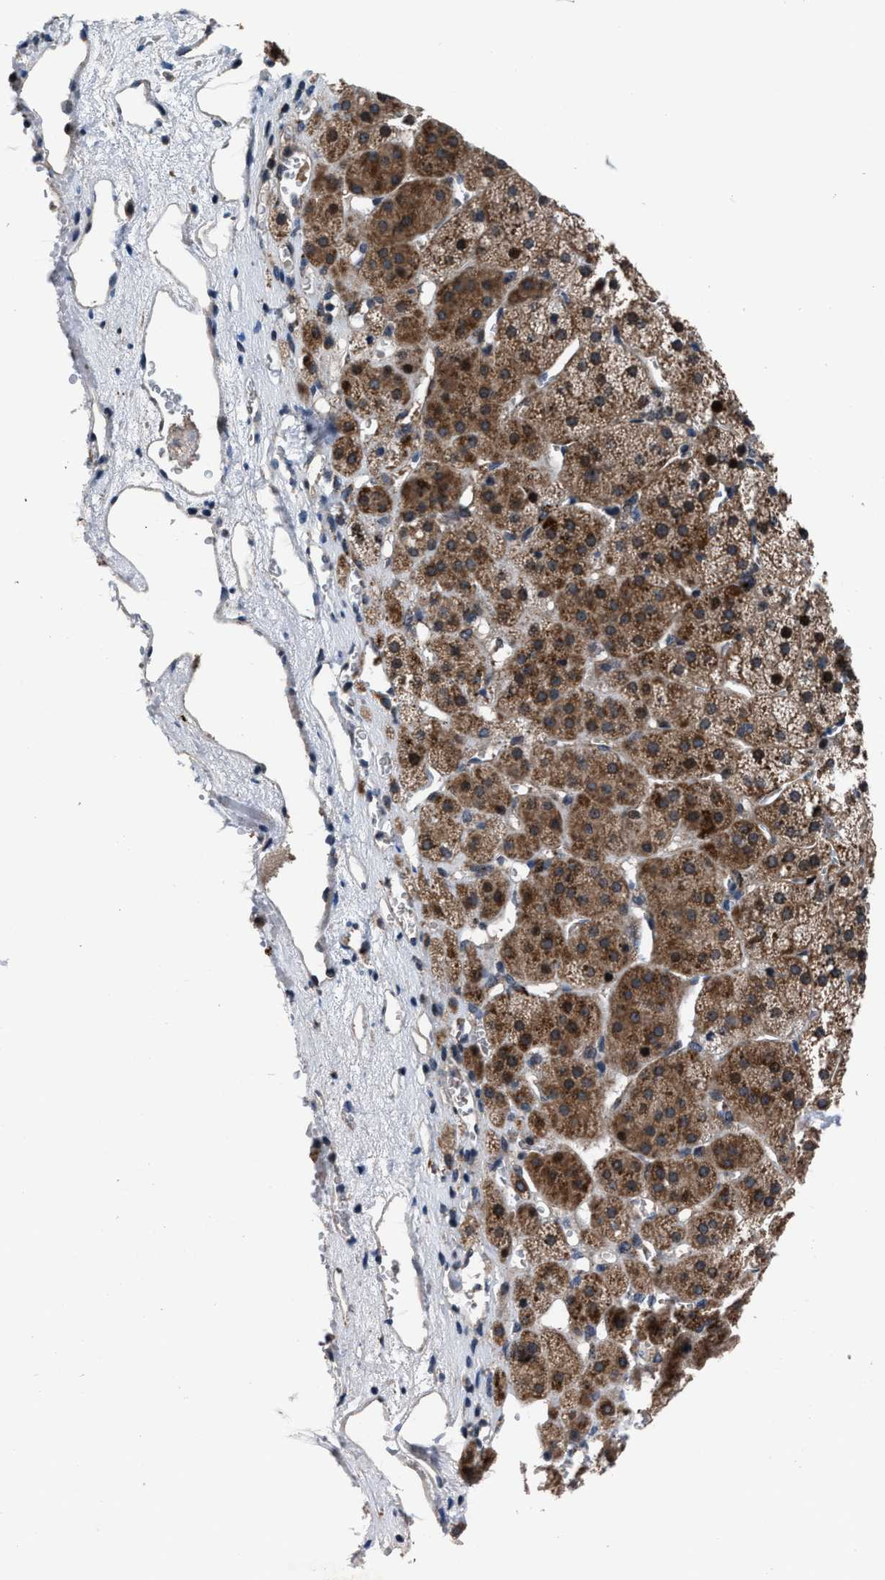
{"staining": {"intensity": "strong", "quantity": ">75%", "location": "cytoplasmic/membranous,nuclear"}, "tissue": "adrenal gland", "cell_type": "Glandular cells", "image_type": "normal", "snomed": [{"axis": "morphology", "description": "Normal tissue, NOS"}, {"axis": "topography", "description": "Adrenal gland"}], "caption": "There is high levels of strong cytoplasmic/membranous,nuclear expression in glandular cells of benign adrenal gland, as demonstrated by immunohistochemical staining (brown color).", "gene": "HAUS6", "patient": {"sex": "female", "age": 44}}